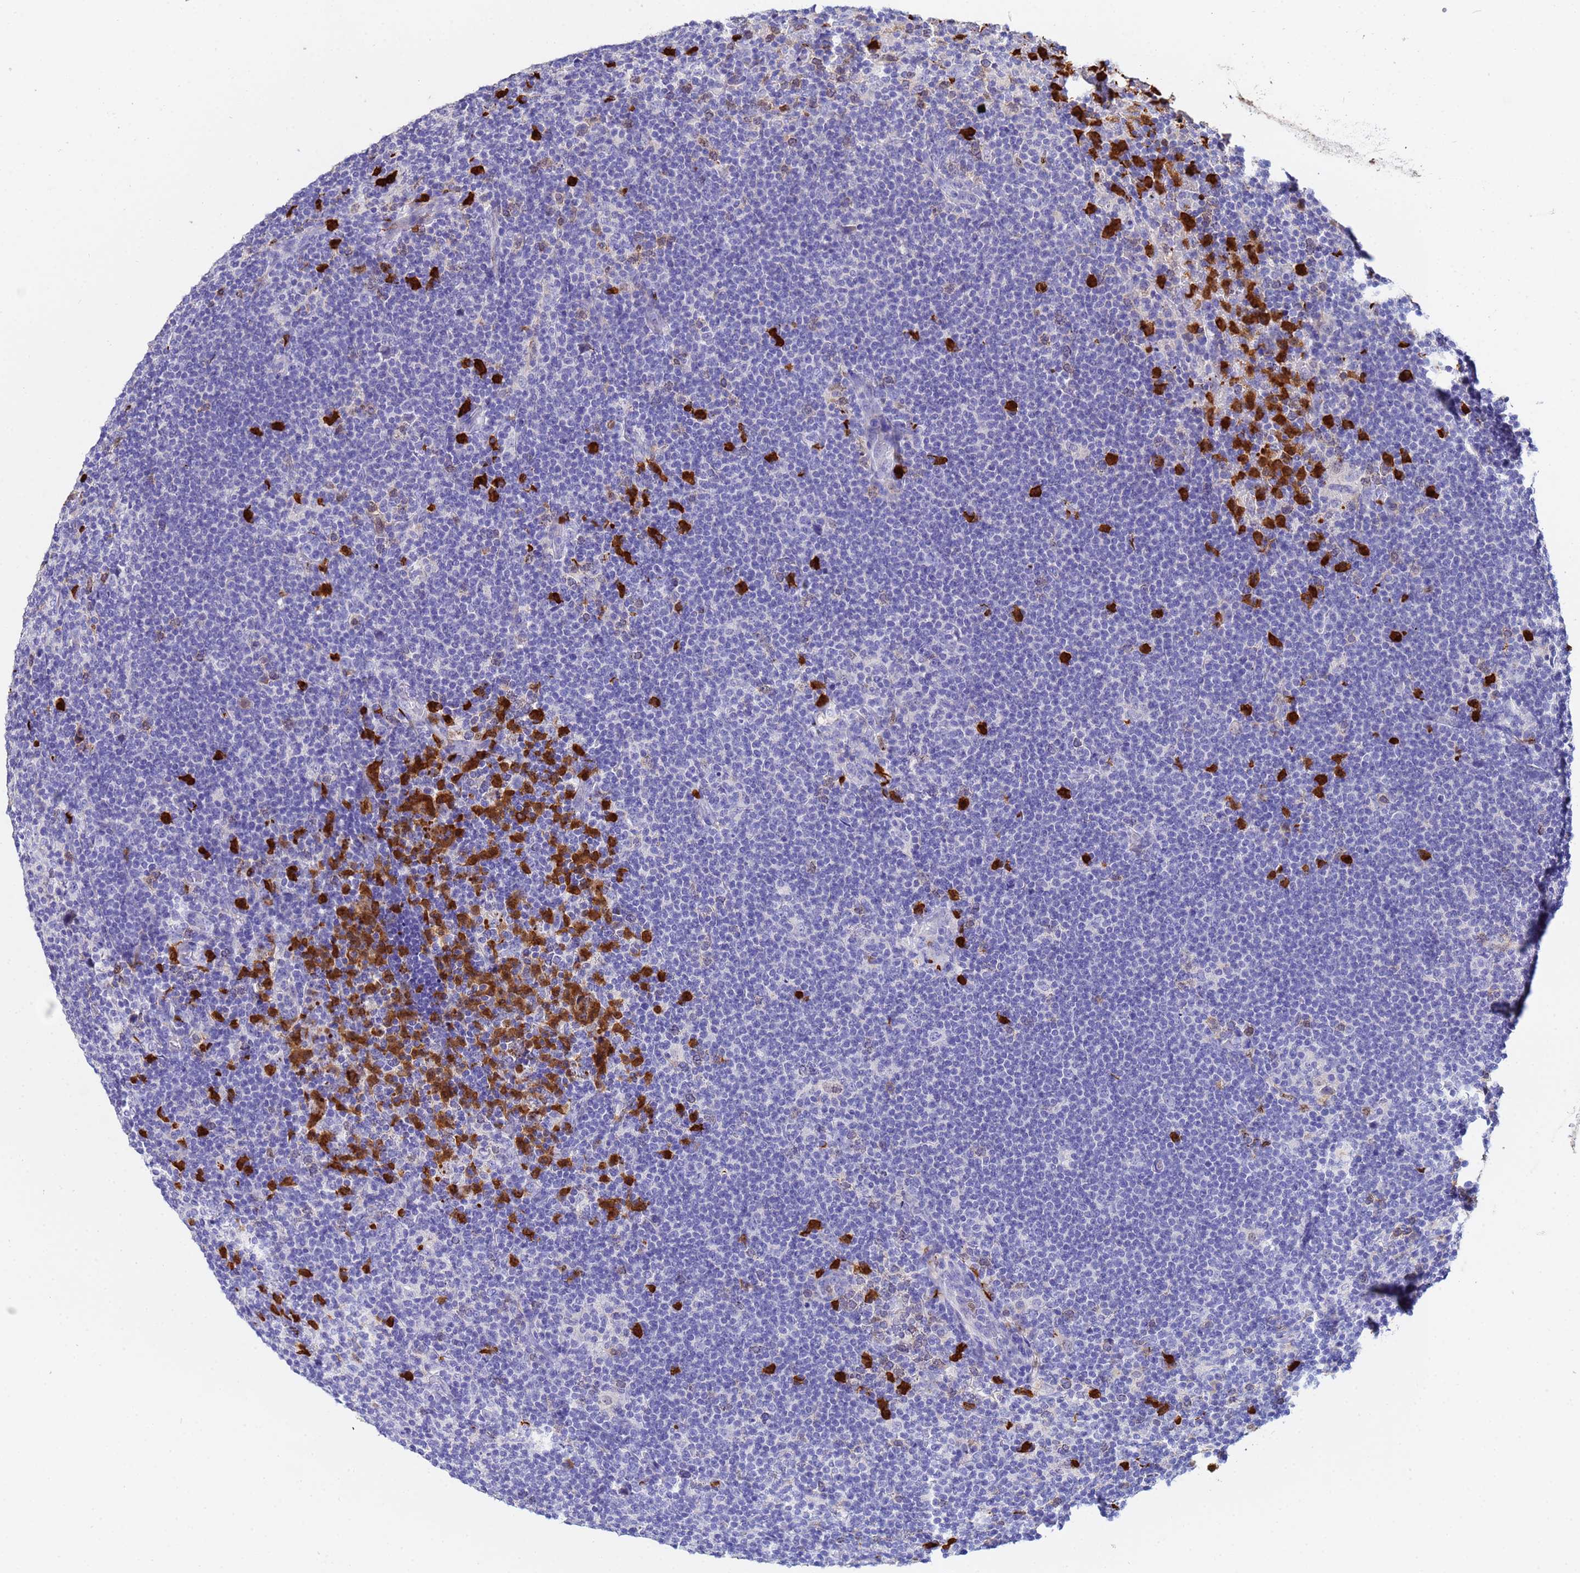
{"staining": {"intensity": "negative", "quantity": "none", "location": "none"}, "tissue": "lymphoma", "cell_type": "Tumor cells", "image_type": "cancer", "snomed": [{"axis": "morphology", "description": "Hodgkin's disease, NOS"}, {"axis": "topography", "description": "Lymph node"}], "caption": "Tumor cells show no significant expression in Hodgkin's disease.", "gene": "TUBAL3", "patient": {"sex": "female", "age": 57}}